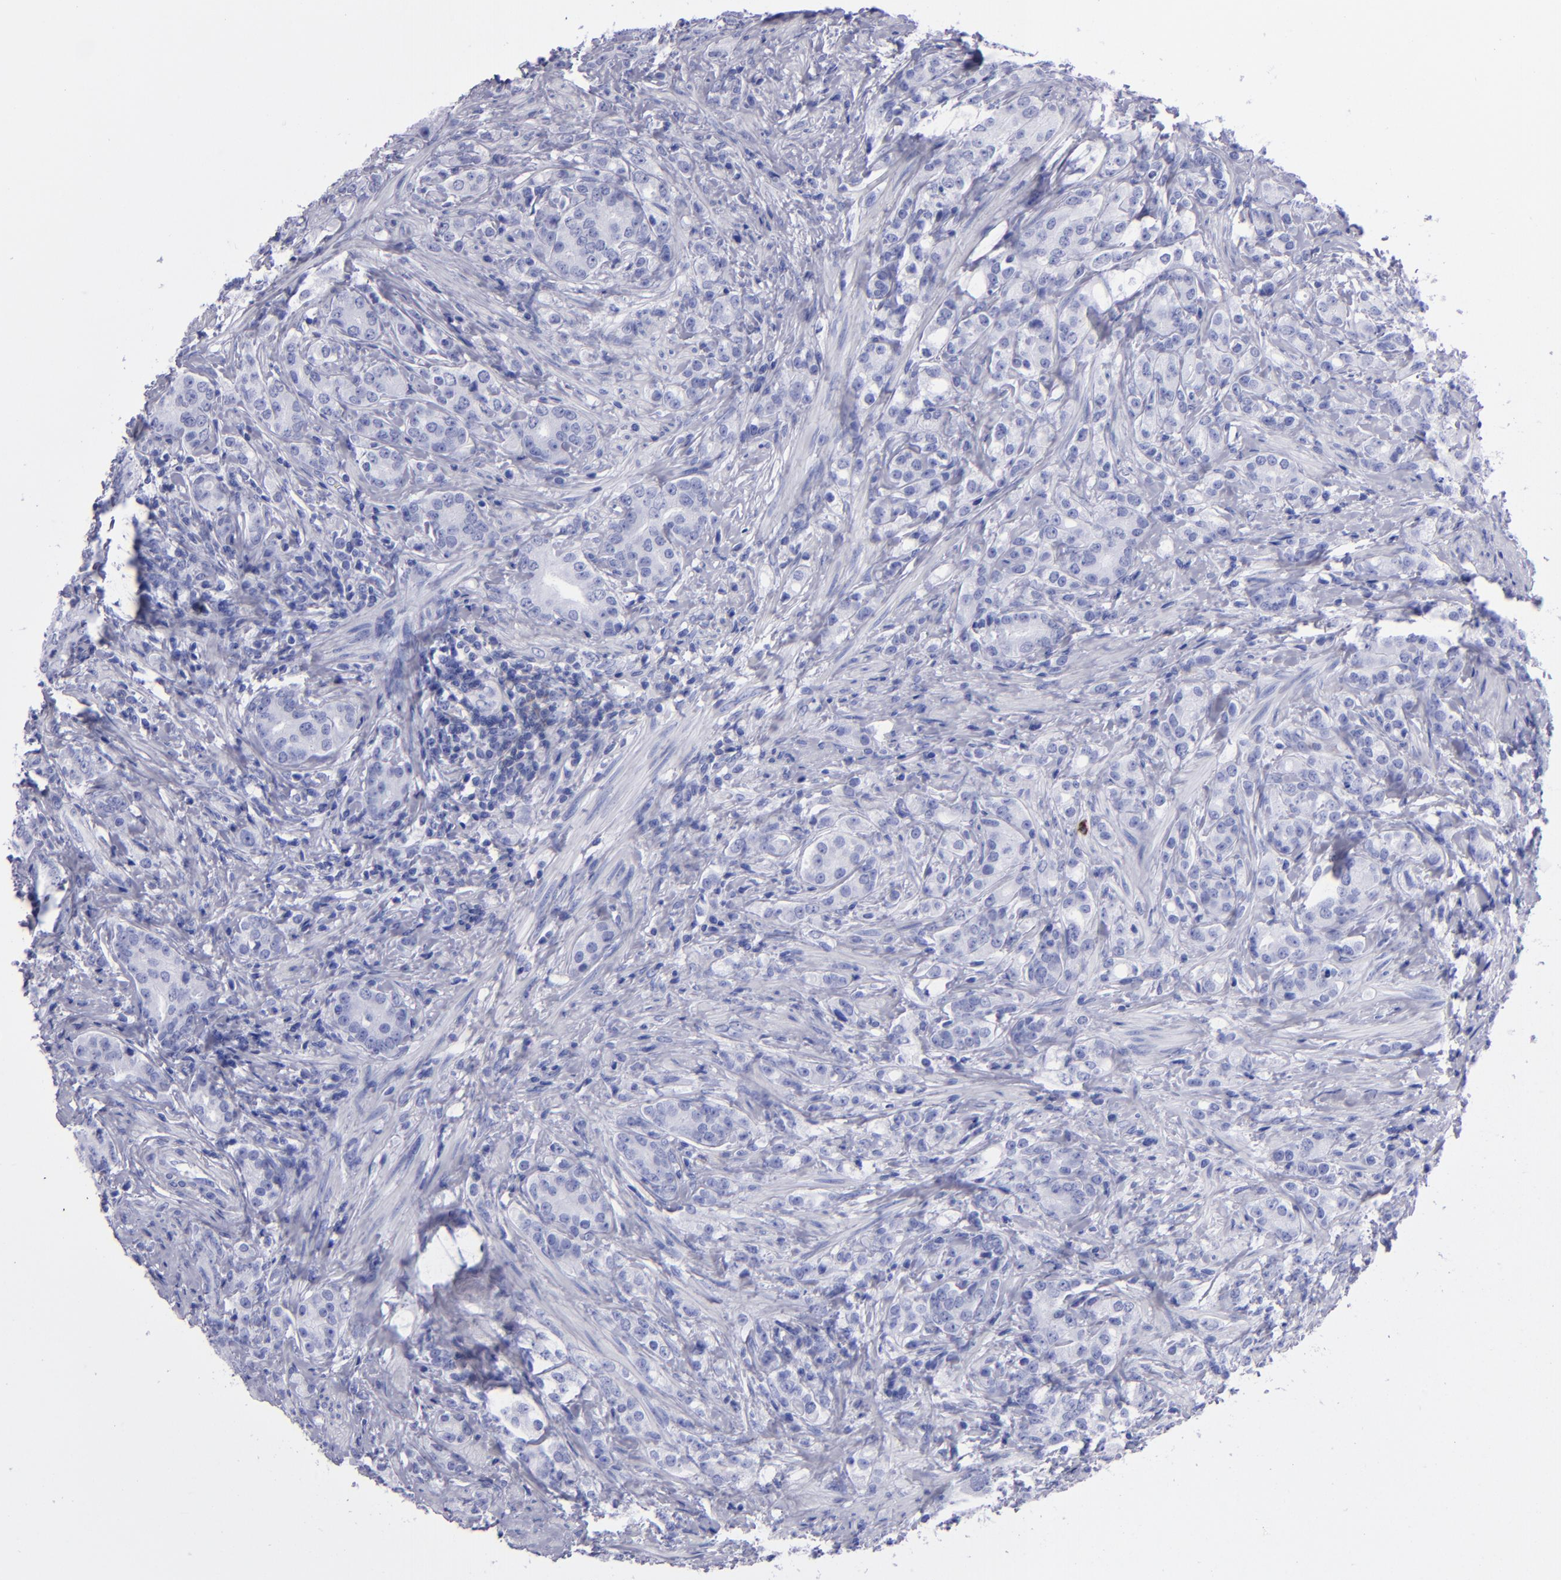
{"staining": {"intensity": "negative", "quantity": "none", "location": "none"}, "tissue": "prostate cancer", "cell_type": "Tumor cells", "image_type": "cancer", "snomed": [{"axis": "morphology", "description": "Adenocarcinoma, Medium grade"}, {"axis": "topography", "description": "Prostate"}], "caption": "Immunohistochemistry of prostate cancer (adenocarcinoma (medium-grade)) exhibits no expression in tumor cells. (Stains: DAB immunohistochemistry (IHC) with hematoxylin counter stain, Microscopy: brightfield microscopy at high magnification).", "gene": "CR1", "patient": {"sex": "male", "age": 59}}